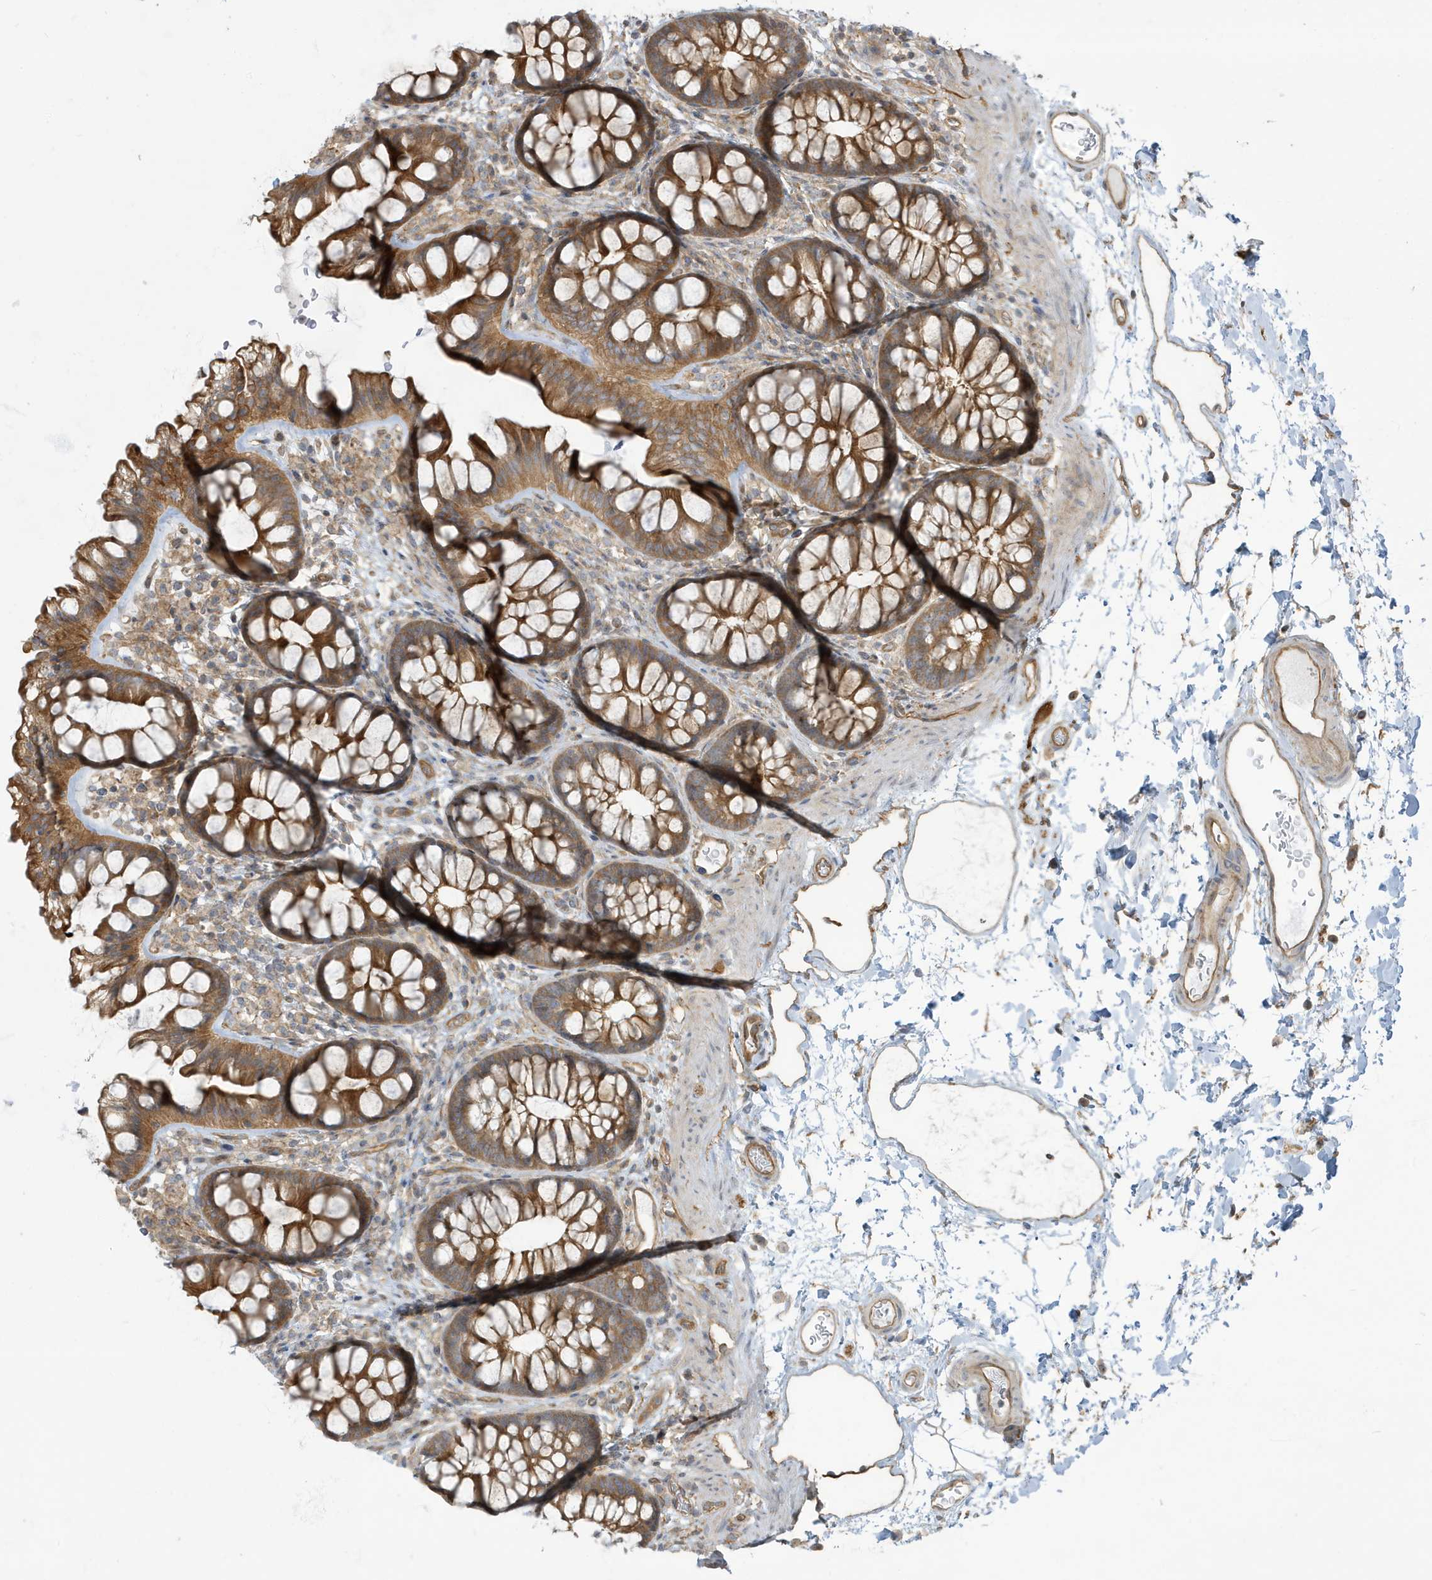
{"staining": {"intensity": "moderate", "quantity": ">75%", "location": "cytoplasmic/membranous"}, "tissue": "colon", "cell_type": "Endothelial cells", "image_type": "normal", "snomed": [{"axis": "morphology", "description": "Normal tissue, NOS"}, {"axis": "topography", "description": "Colon"}], "caption": "Colon stained with immunohistochemistry demonstrates moderate cytoplasmic/membranous staining in approximately >75% of endothelial cells. The protein of interest is stained brown, and the nuclei are stained in blue (DAB IHC with brightfield microscopy, high magnification).", "gene": "ATP23", "patient": {"sex": "female", "age": 62}}